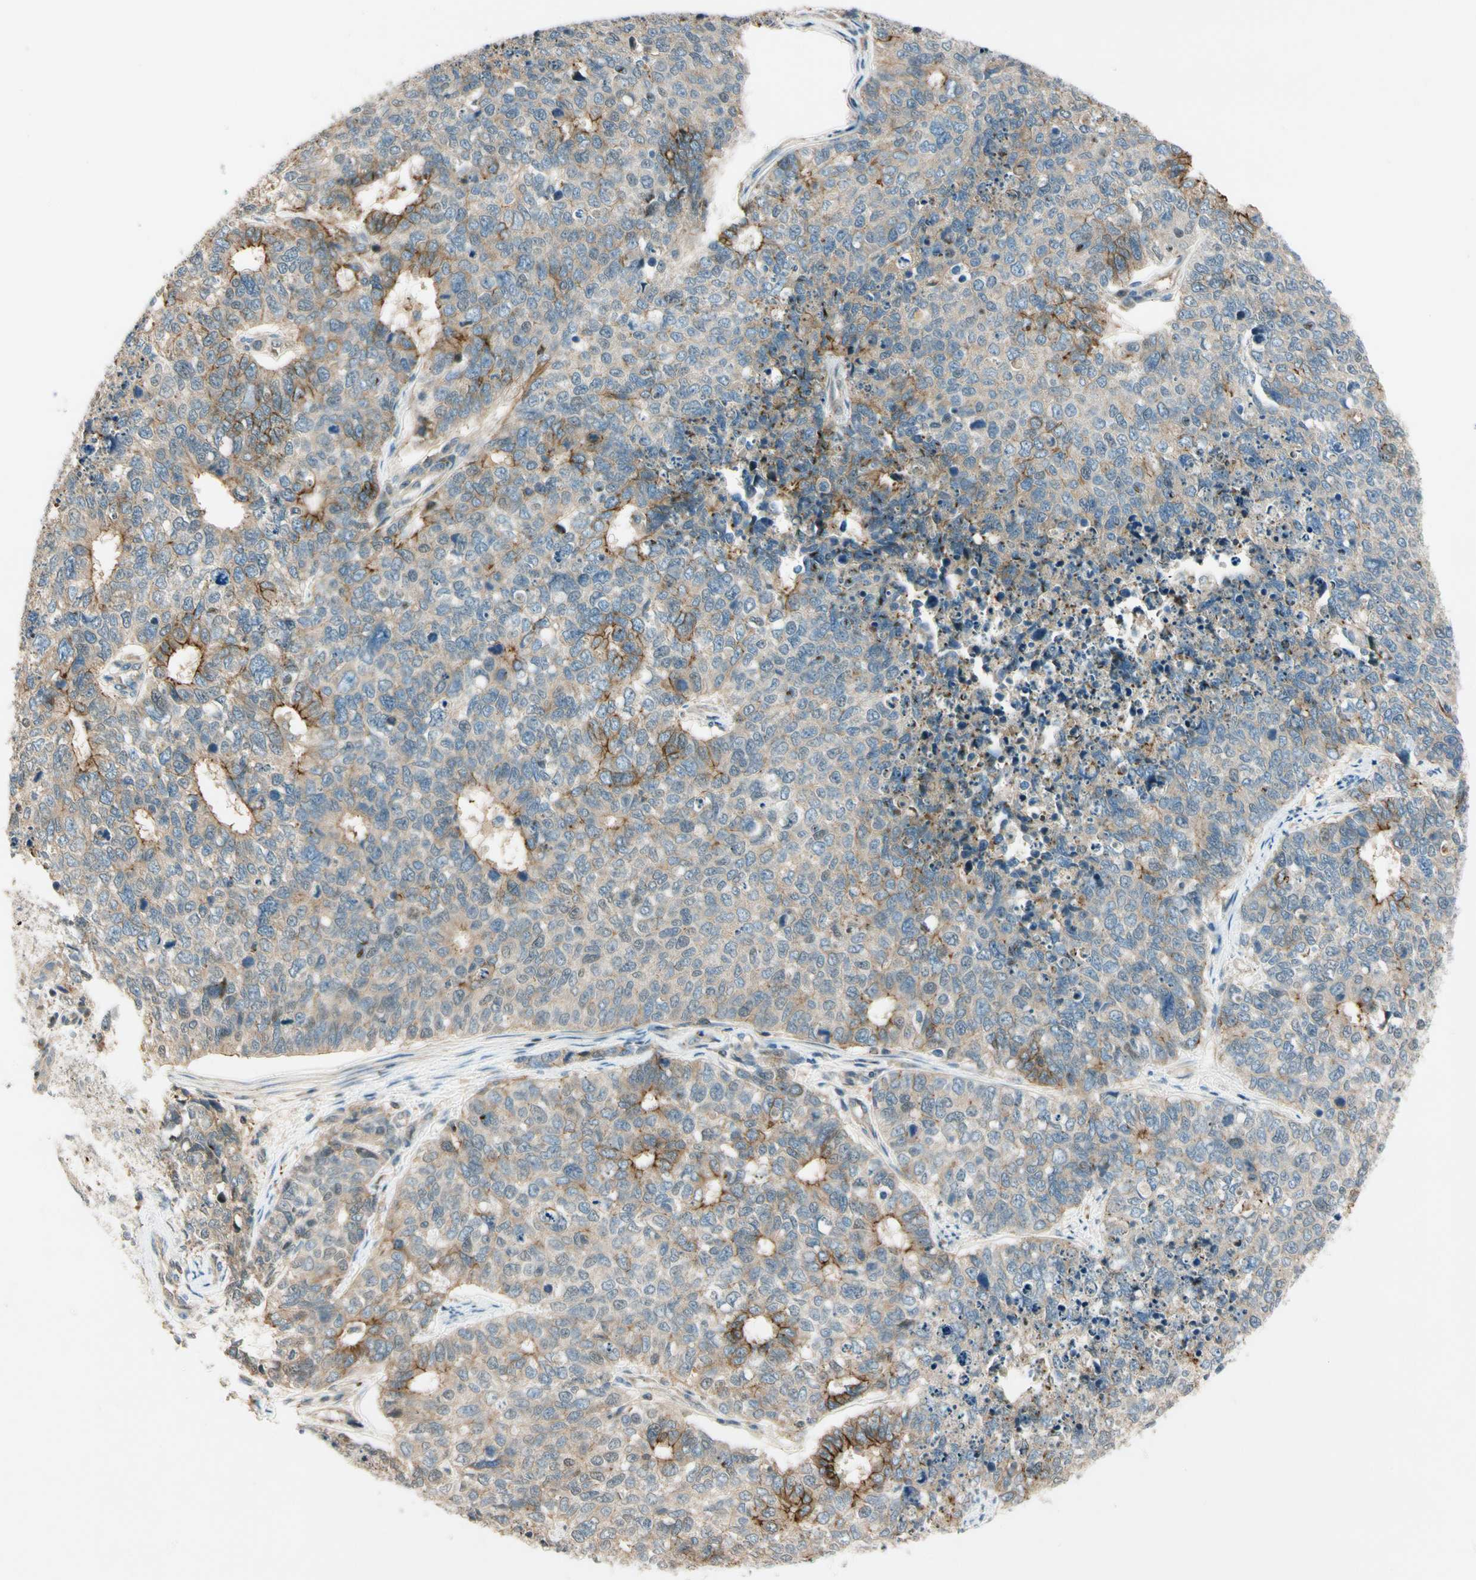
{"staining": {"intensity": "weak", "quantity": ">75%", "location": "cytoplasmic/membranous"}, "tissue": "cervical cancer", "cell_type": "Tumor cells", "image_type": "cancer", "snomed": [{"axis": "morphology", "description": "Squamous cell carcinoma, NOS"}, {"axis": "topography", "description": "Cervix"}], "caption": "Protein expression analysis of cervical cancer displays weak cytoplasmic/membranous expression in about >75% of tumor cells.", "gene": "CDH6", "patient": {"sex": "female", "age": 63}}